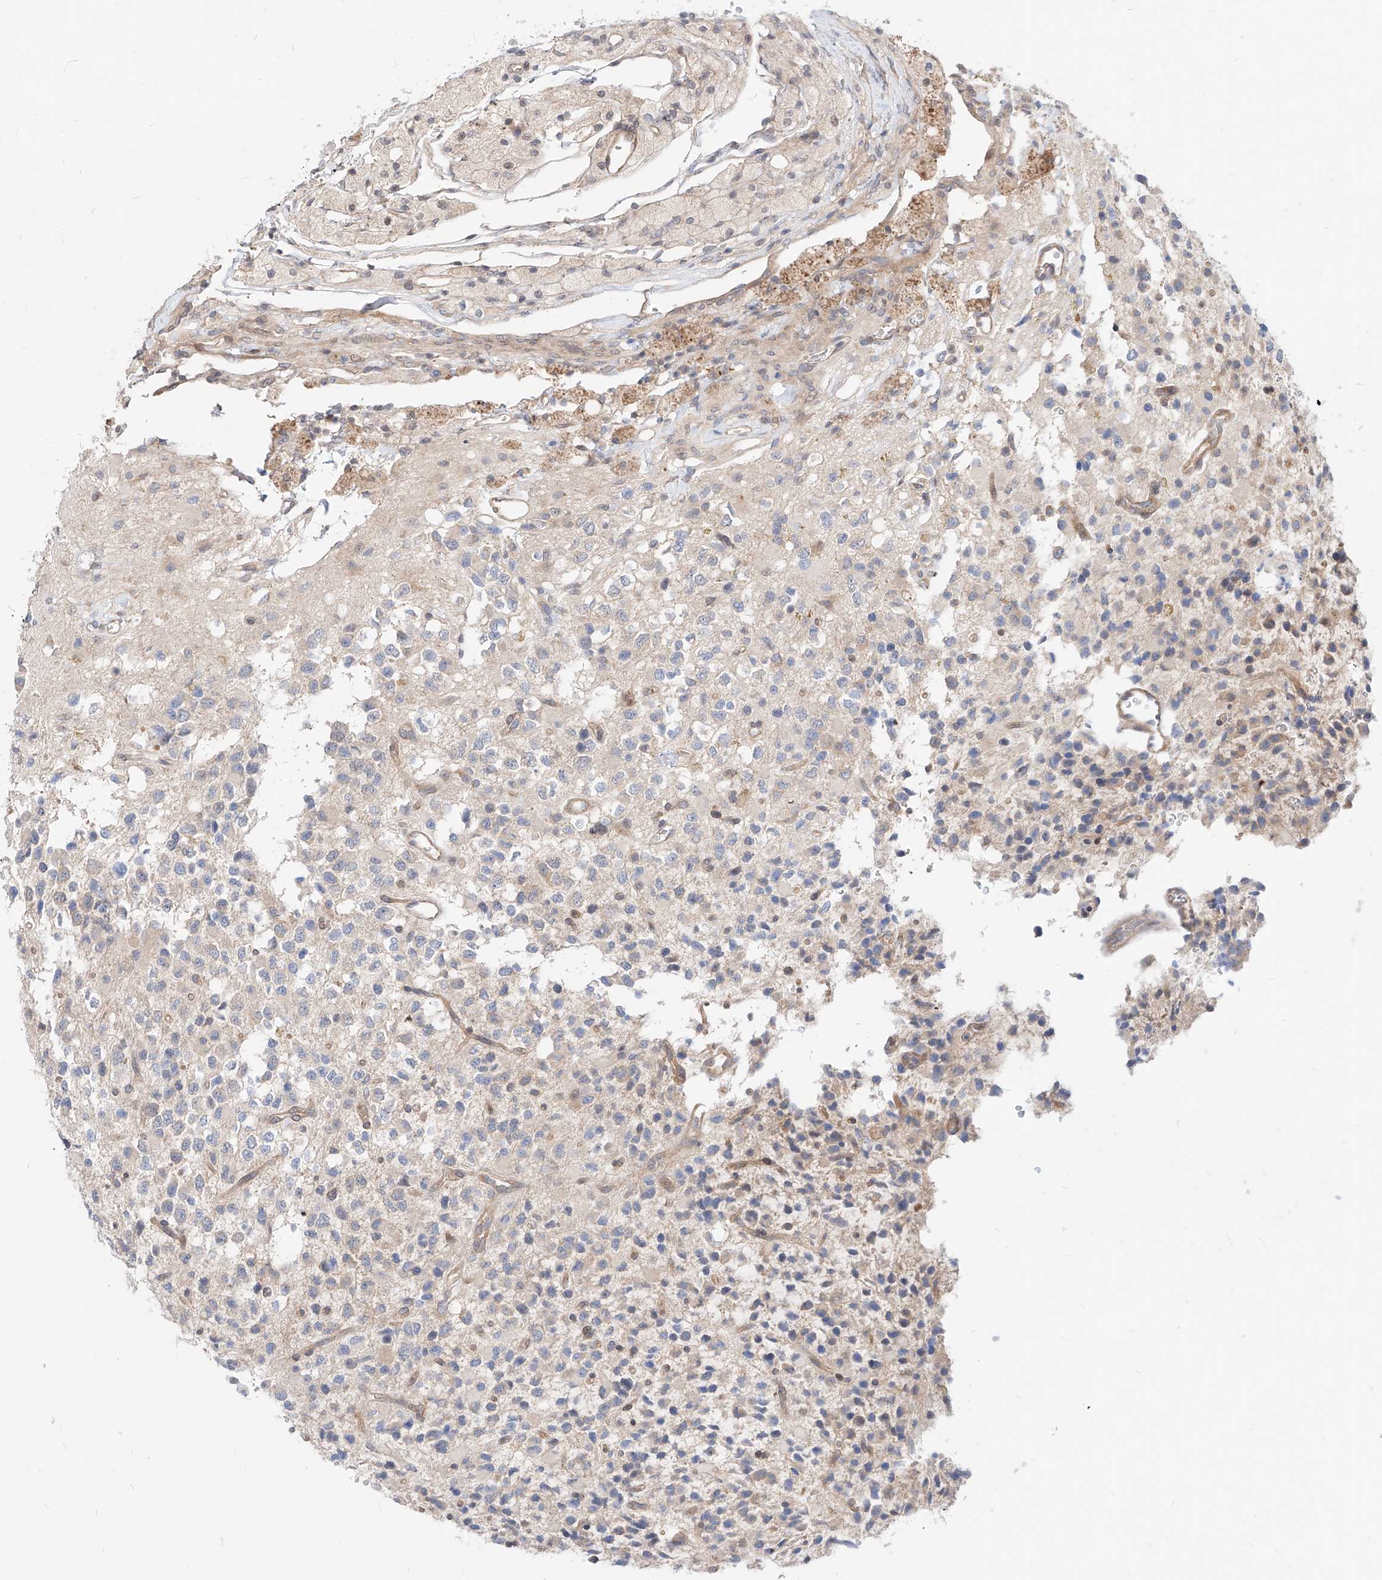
{"staining": {"intensity": "negative", "quantity": "none", "location": "none"}, "tissue": "glioma", "cell_type": "Tumor cells", "image_type": "cancer", "snomed": [{"axis": "morphology", "description": "Glioma, malignant, High grade"}, {"axis": "topography", "description": "Brain"}], "caption": "The immunohistochemistry (IHC) micrograph has no significant staining in tumor cells of high-grade glioma (malignant) tissue.", "gene": "TSNAX", "patient": {"sex": "male", "age": 34}}